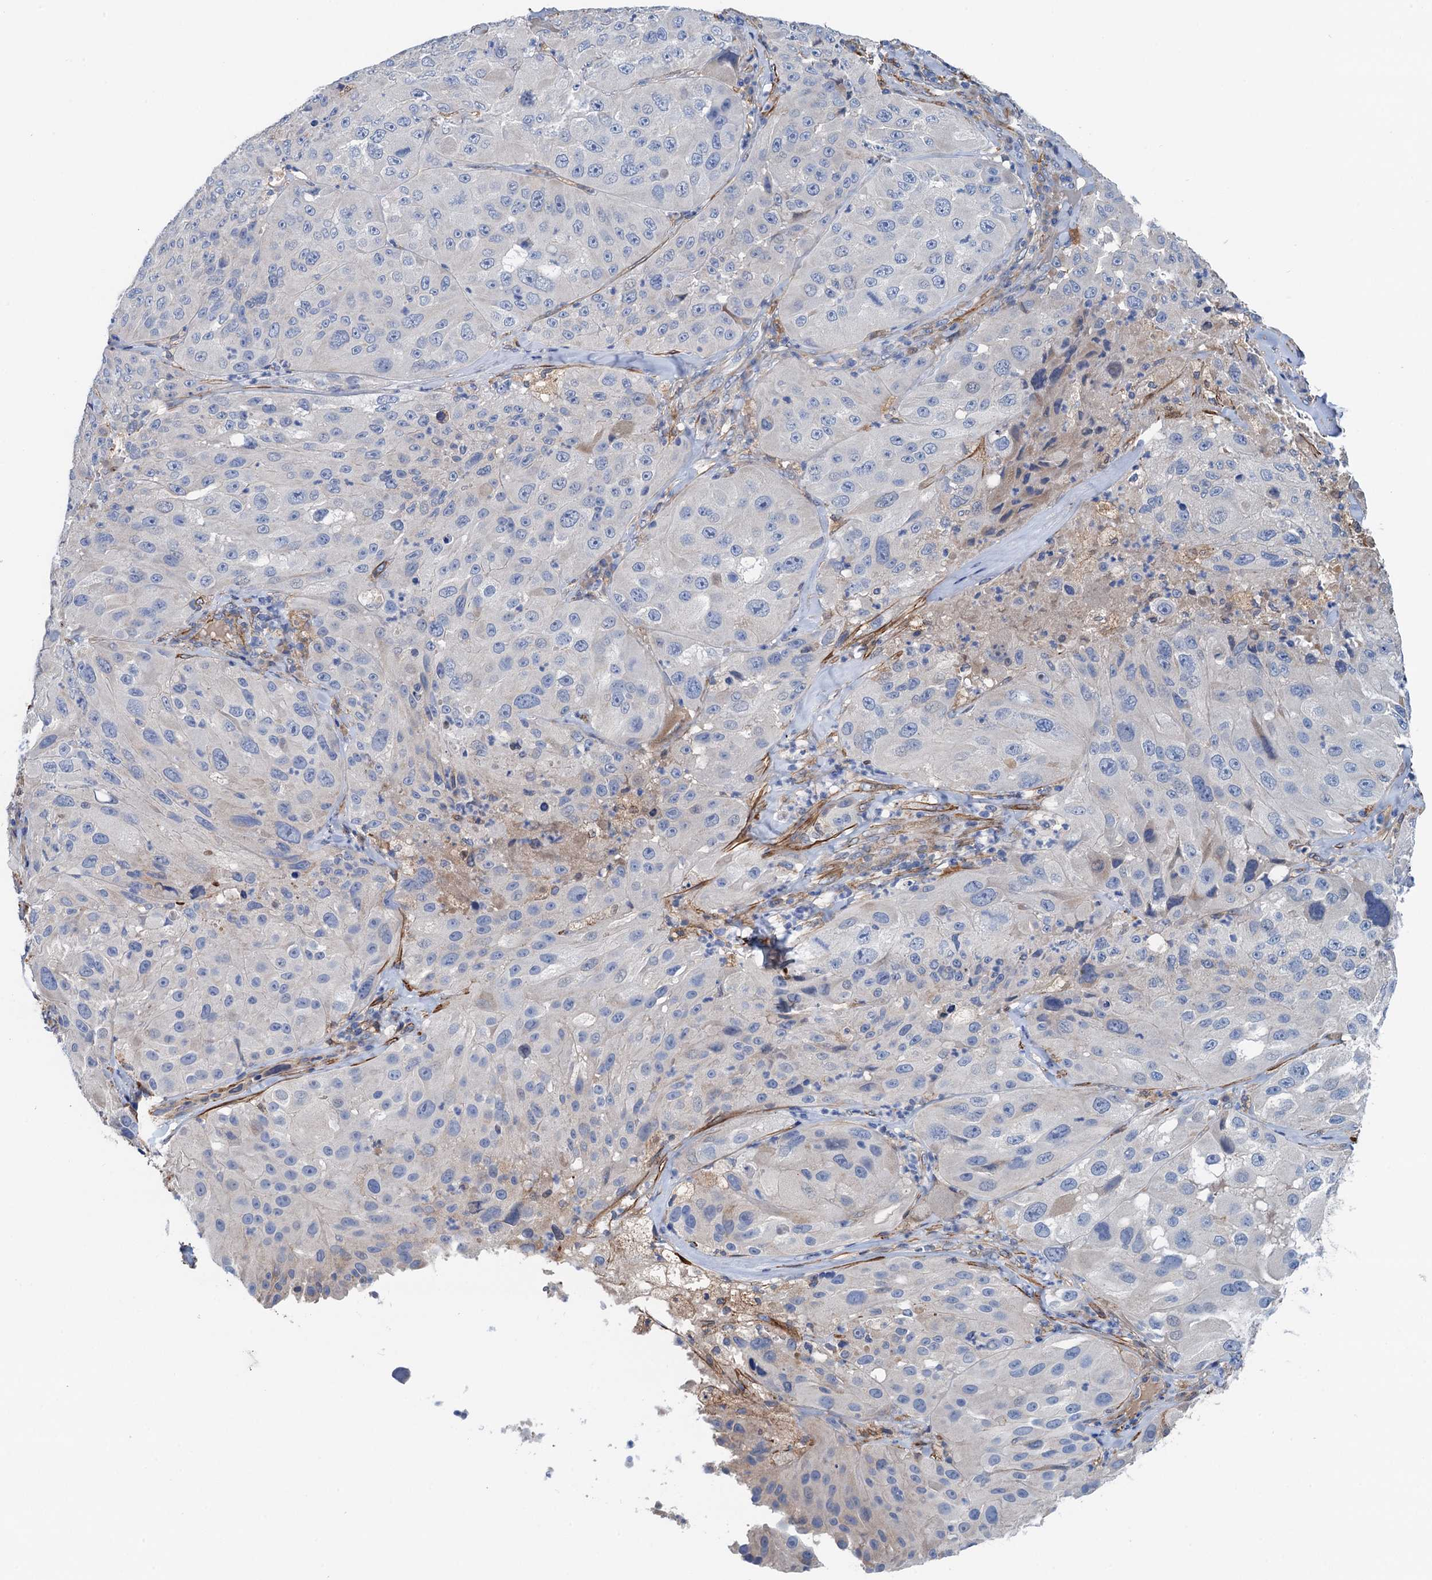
{"staining": {"intensity": "negative", "quantity": "none", "location": "none"}, "tissue": "melanoma", "cell_type": "Tumor cells", "image_type": "cancer", "snomed": [{"axis": "morphology", "description": "Malignant melanoma, Metastatic site"}, {"axis": "topography", "description": "Lymph node"}], "caption": "Melanoma was stained to show a protein in brown. There is no significant staining in tumor cells.", "gene": "CSTPP1", "patient": {"sex": "male", "age": 62}}